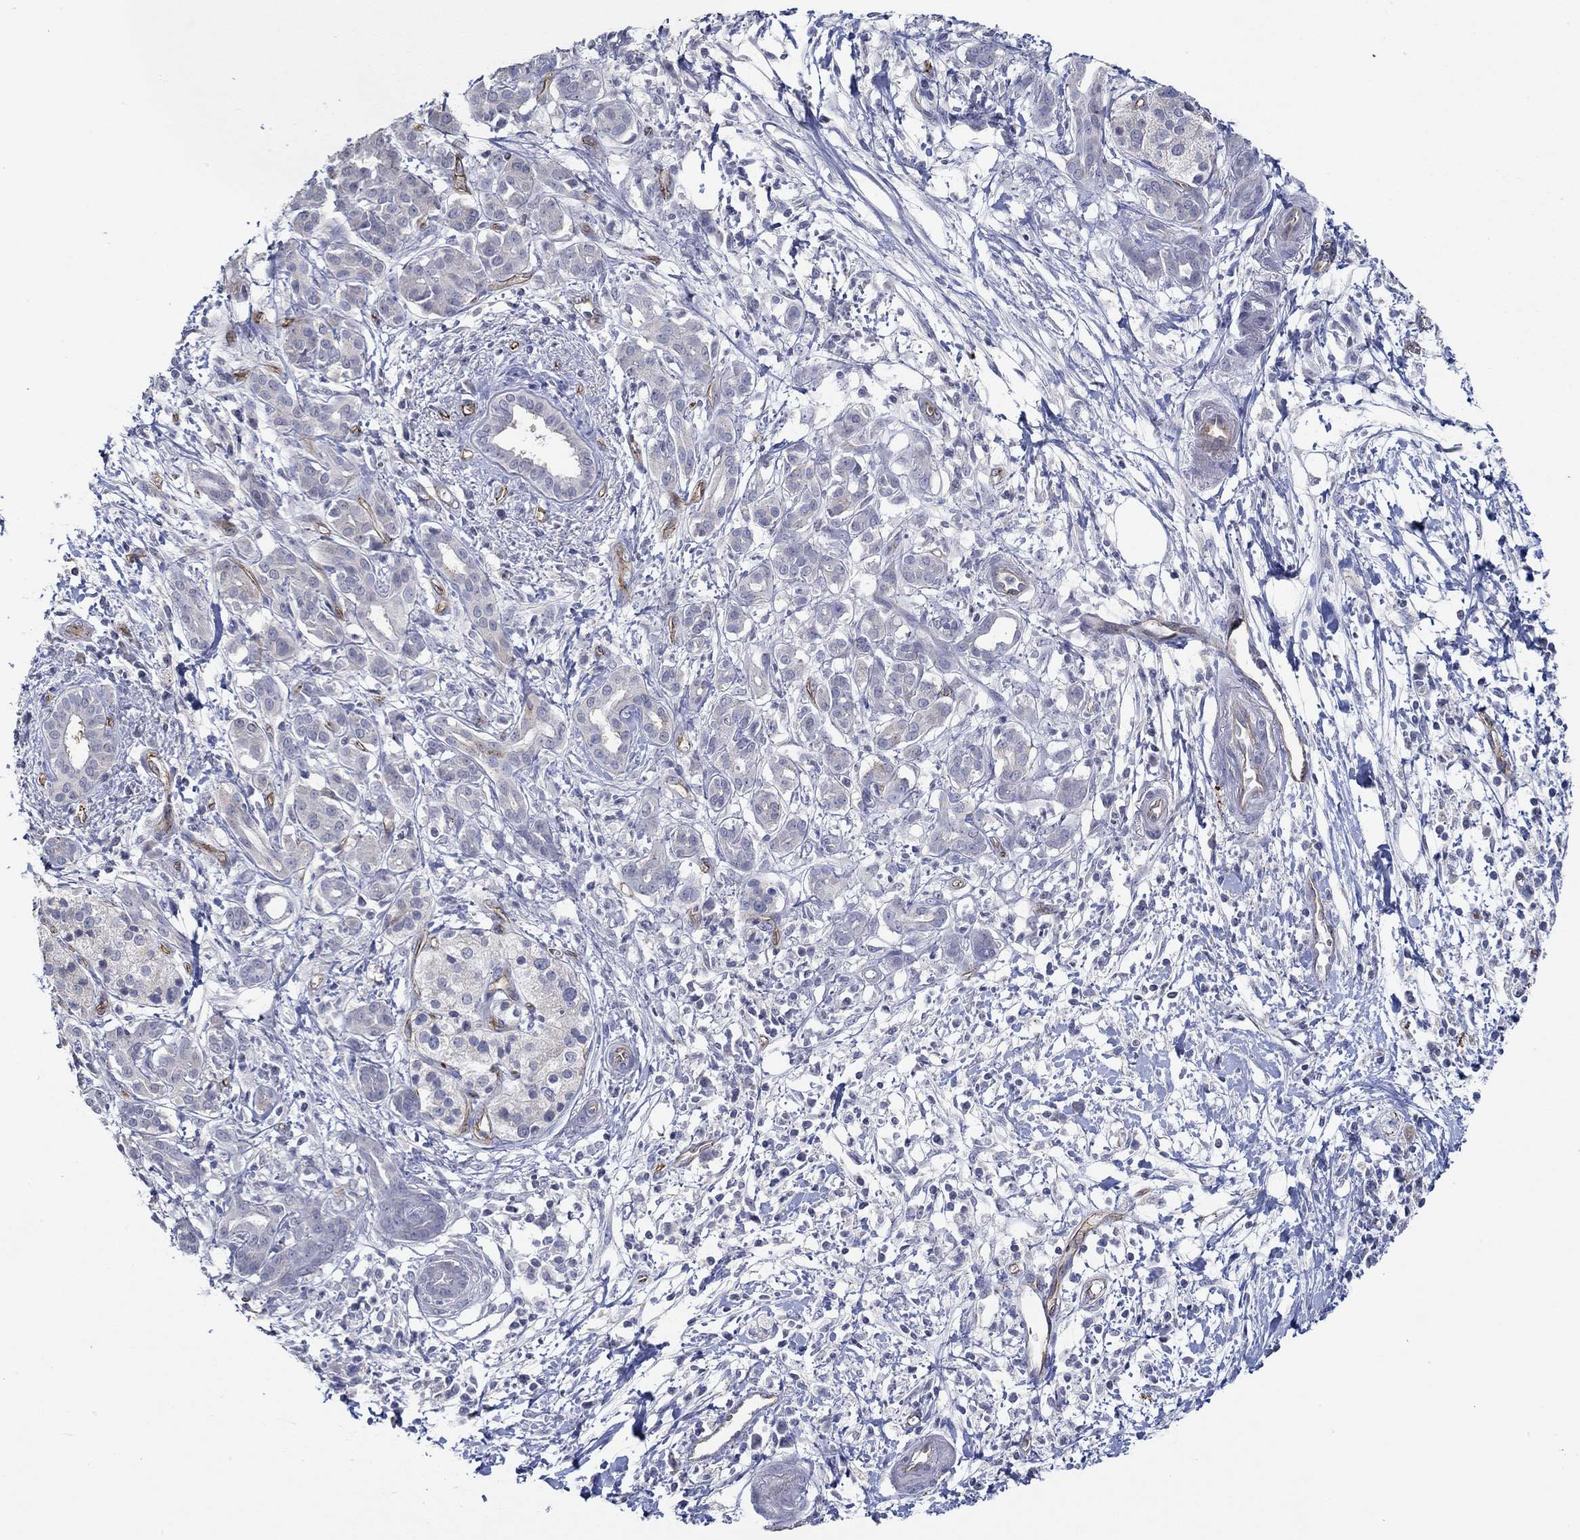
{"staining": {"intensity": "negative", "quantity": "none", "location": "none"}, "tissue": "pancreatic cancer", "cell_type": "Tumor cells", "image_type": "cancer", "snomed": [{"axis": "morphology", "description": "Adenocarcinoma, NOS"}, {"axis": "topography", "description": "Pancreas"}], "caption": "Adenocarcinoma (pancreatic) stained for a protein using immunohistochemistry (IHC) shows no expression tumor cells.", "gene": "GJA5", "patient": {"sex": "male", "age": 72}}